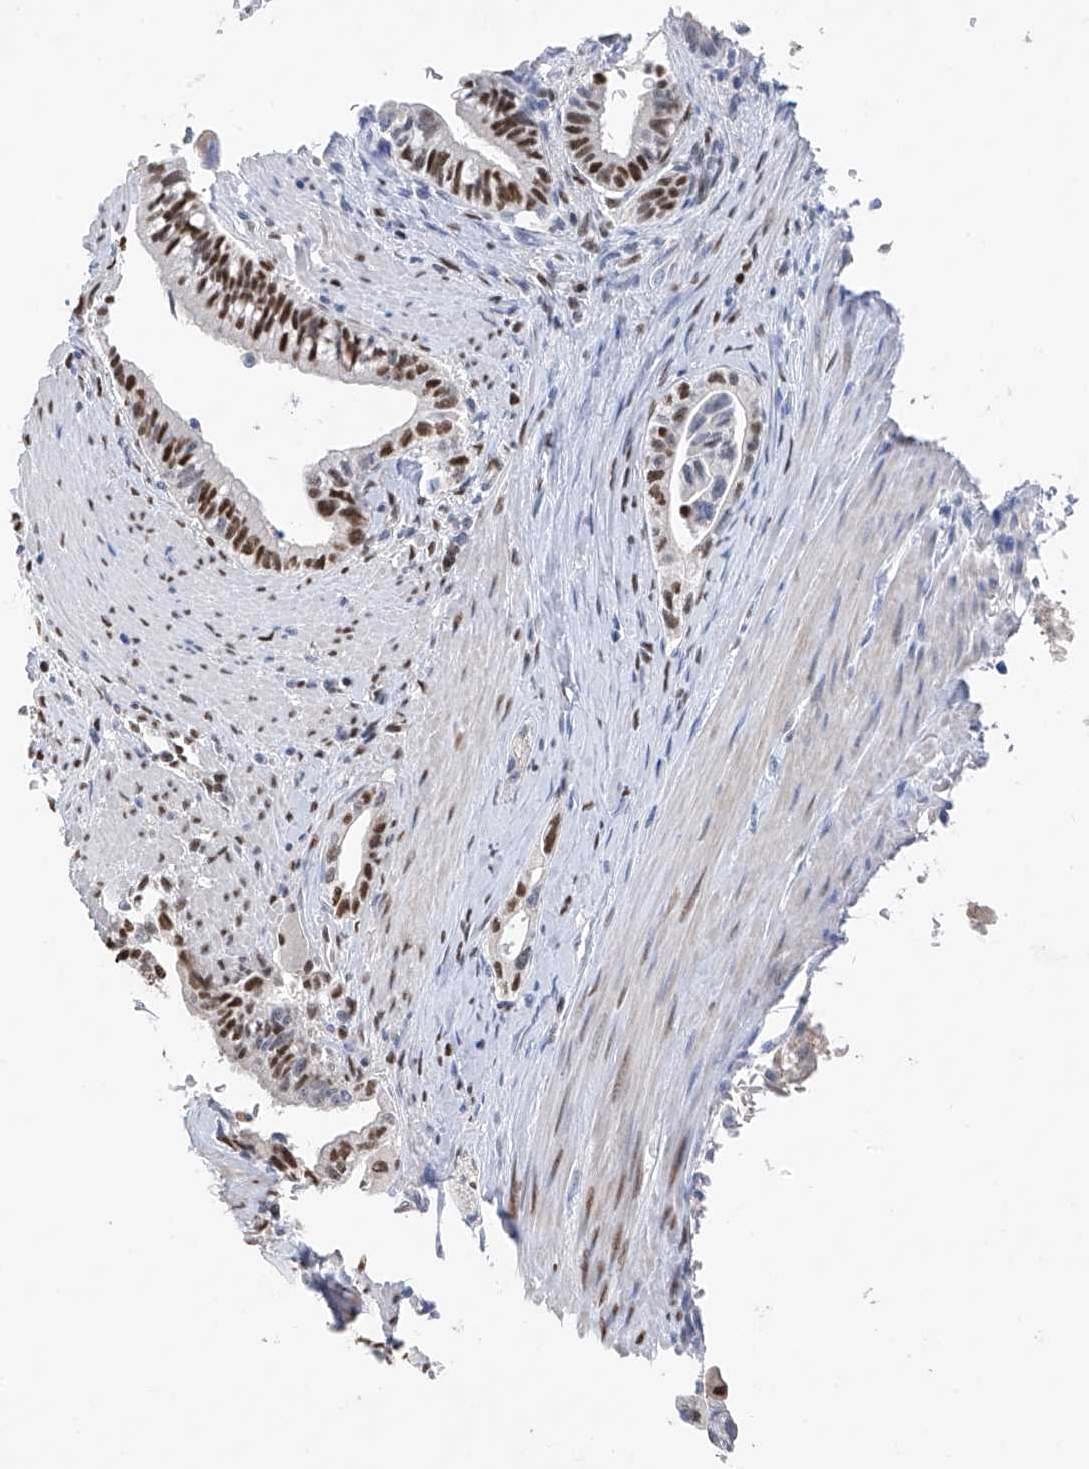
{"staining": {"intensity": "moderate", "quantity": ">75%", "location": "nuclear"}, "tissue": "pancreatic cancer", "cell_type": "Tumor cells", "image_type": "cancer", "snomed": [{"axis": "morphology", "description": "Adenocarcinoma, NOS"}, {"axis": "topography", "description": "Pancreas"}], "caption": "Immunohistochemistry (IHC) staining of pancreatic cancer, which reveals medium levels of moderate nuclear staining in approximately >75% of tumor cells indicating moderate nuclear protein staining. The staining was performed using DAB (3,3'-diaminobenzidine) (brown) for protein detection and nuclei were counterstained in hematoxylin (blue).", "gene": "PMM1", "patient": {"sex": "male", "age": 70}}